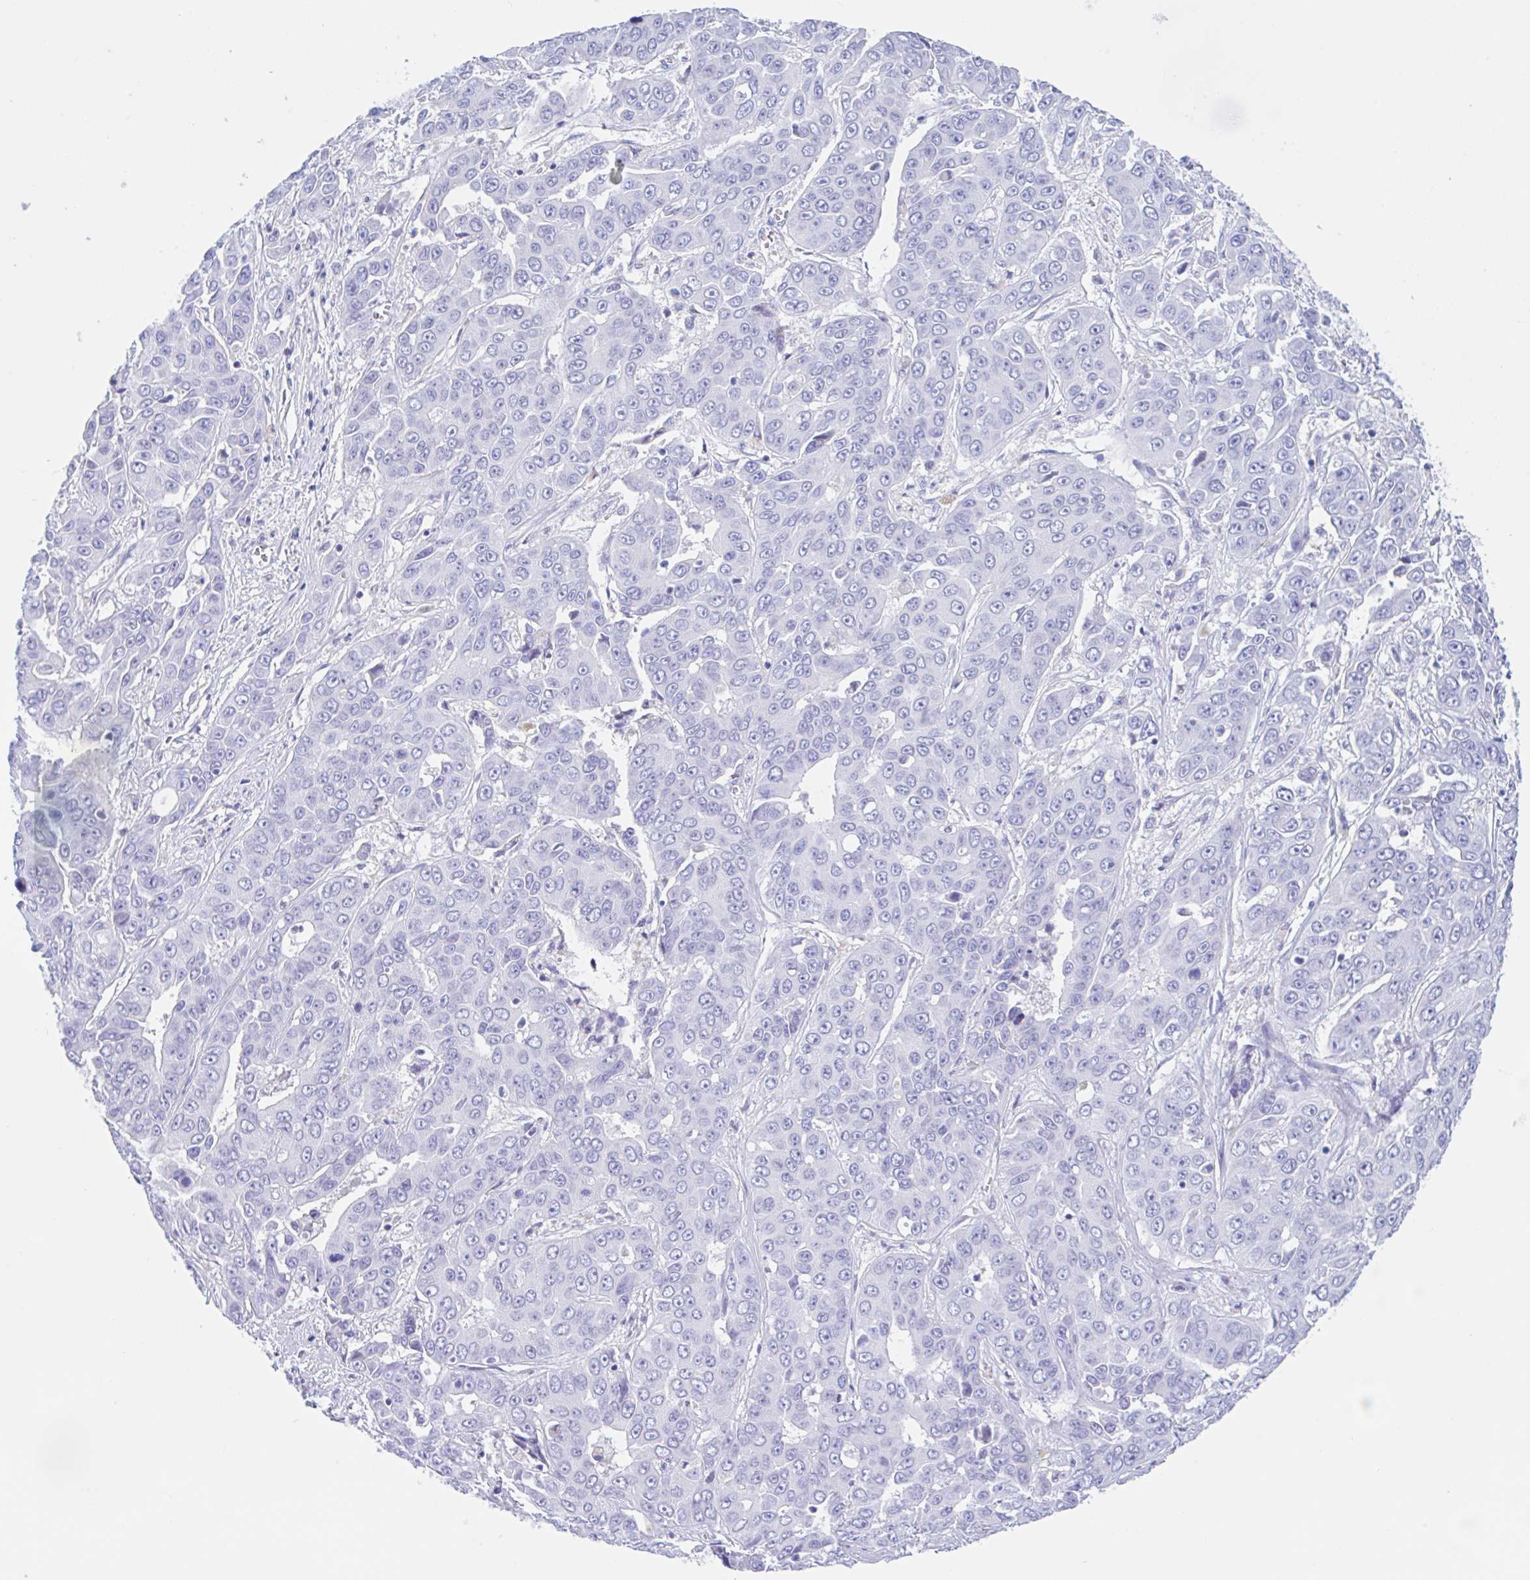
{"staining": {"intensity": "negative", "quantity": "none", "location": "none"}, "tissue": "liver cancer", "cell_type": "Tumor cells", "image_type": "cancer", "snomed": [{"axis": "morphology", "description": "Cholangiocarcinoma"}, {"axis": "topography", "description": "Liver"}], "caption": "An immunohistochemistry photomicrograph of liver cancer (cholangiocarcinoma) is shown. There is no staining in tumor cells of liver cancer (cholangiocarcinoma). Nuclei are stained in blue.", "gene": "ANKRD9", "patient": {"sex": "female", "age": 52}}